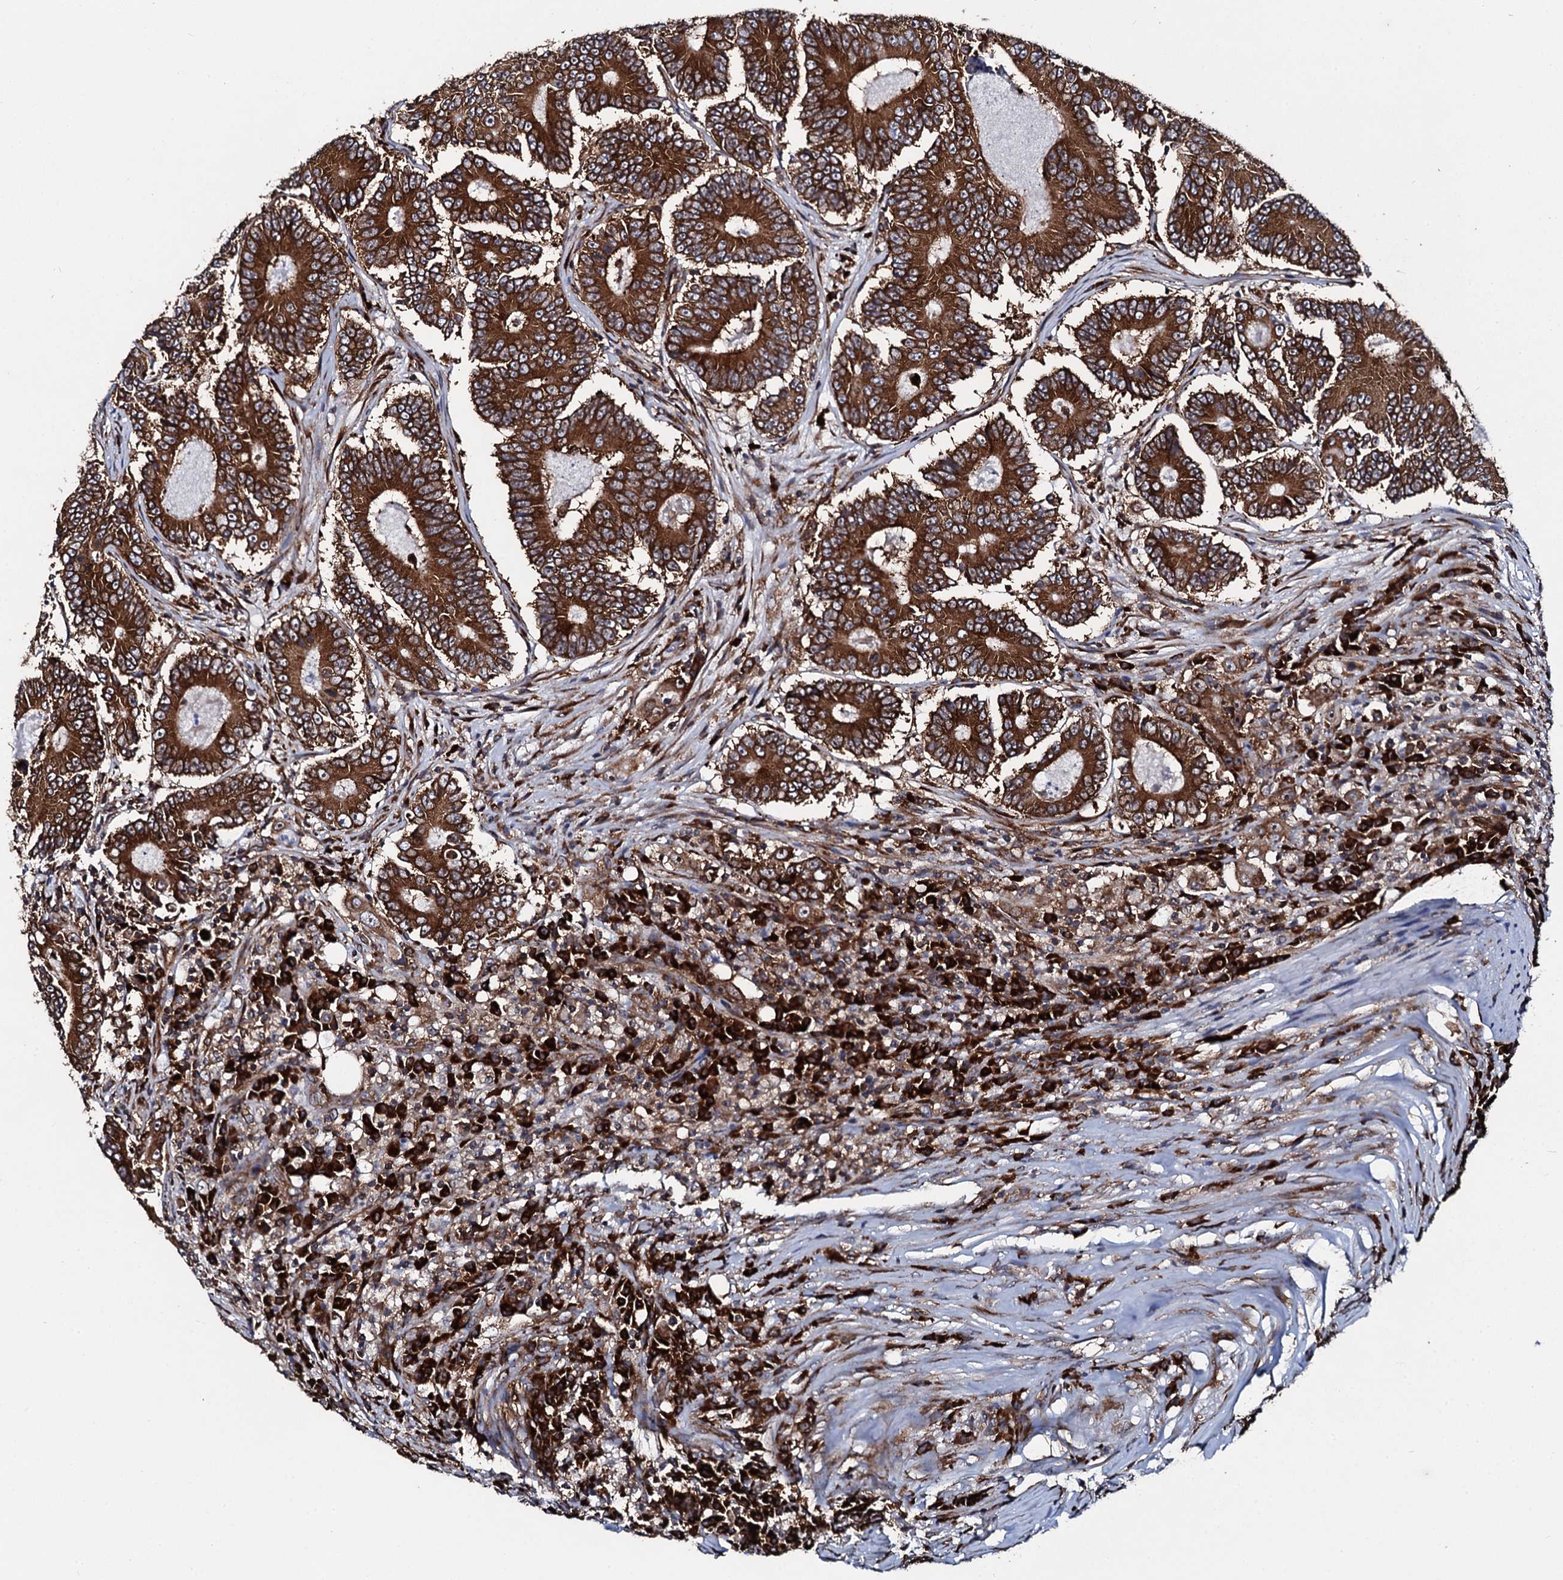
{"staining": {"intensity": "strong", "quantity": ">75%", "location": "cytoplasmic/membranous"}, "tissue": "colorectal cancer", "cell_type": "Tumor cells", "image_type": "cancer", "snomed": [{"axis": "morphology", "description": "Adenocarcinoma, NOS"}, {"axis": "topography", "description": "Colon"}], "caption": "Immunohistochemistry staining of adenocarcinoma (colorectal), which shows high levels of strong cytoplasmic/membranous positivity in approximately >75% of tumor cells indicating strong cytoplasmic/membranous protein staining. The staining was performed using DAB (brown) for protein detection and nuclei were counterstained in hematoxylin (blue).", "gene": "SPTY2D1", "patient": {"sex": "male", "age": 83}}